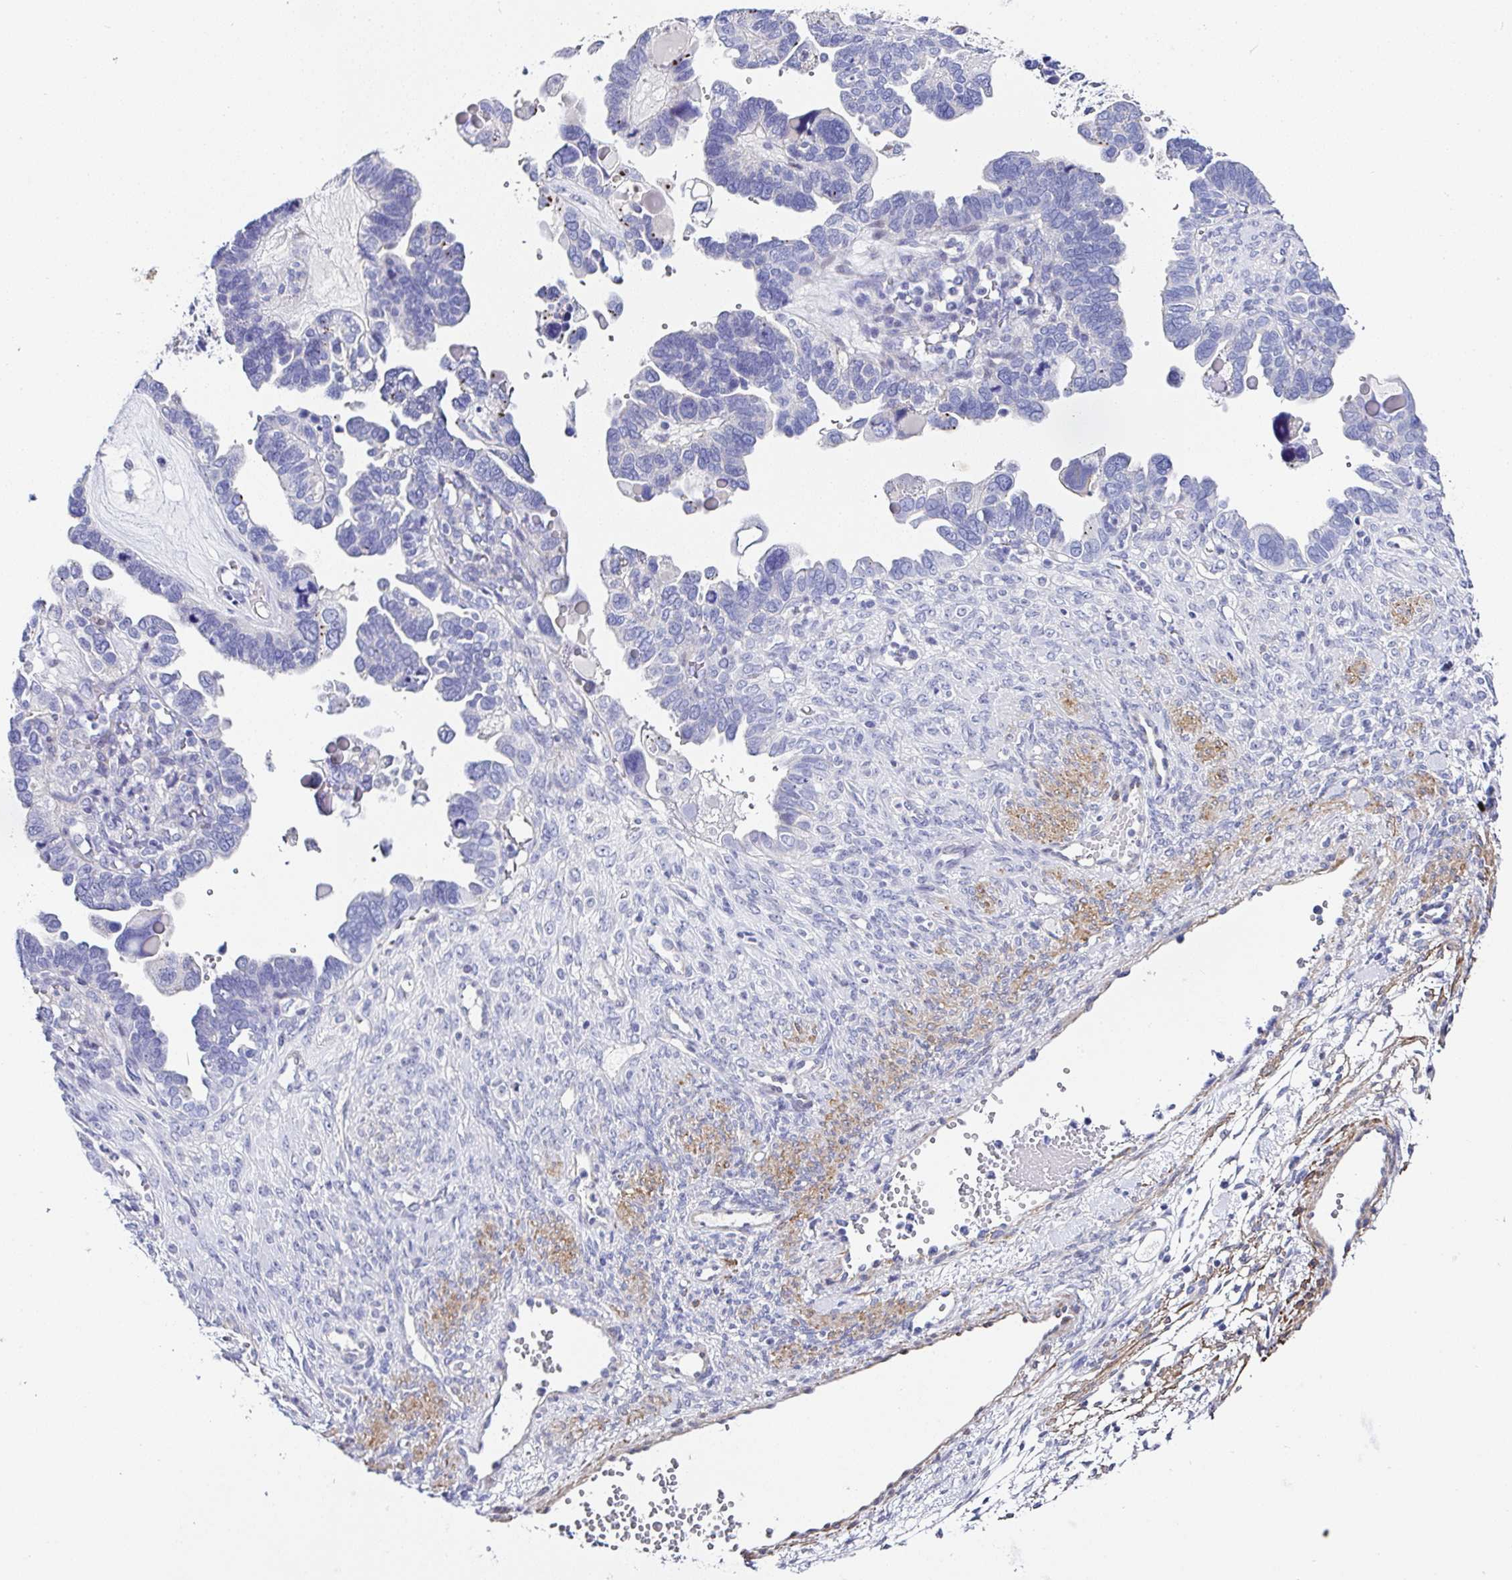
{"staining": {"intensity": "negative", "quantity": "none", "location": "none"}, "tissue": "ovarian cancer", "cell_type": "Tumor cells", "image_type": "cancer", "snomed": [{"axis": "morphology", "description": "Cystadenocarcinoma, serous, NOS"}, {"axis": "topography", "description": "Ovary"}], "caption": "A micrograph of human ovarian cancer is negative for staining in tumor cells. The staining is performed using DAB (3,3'-diaminobenzidine) brown chromogen with nuclei counter-stained in using hematoxylin.", "gene": "PPFIA4", "patient": {"sex": "female", "age": 51}}